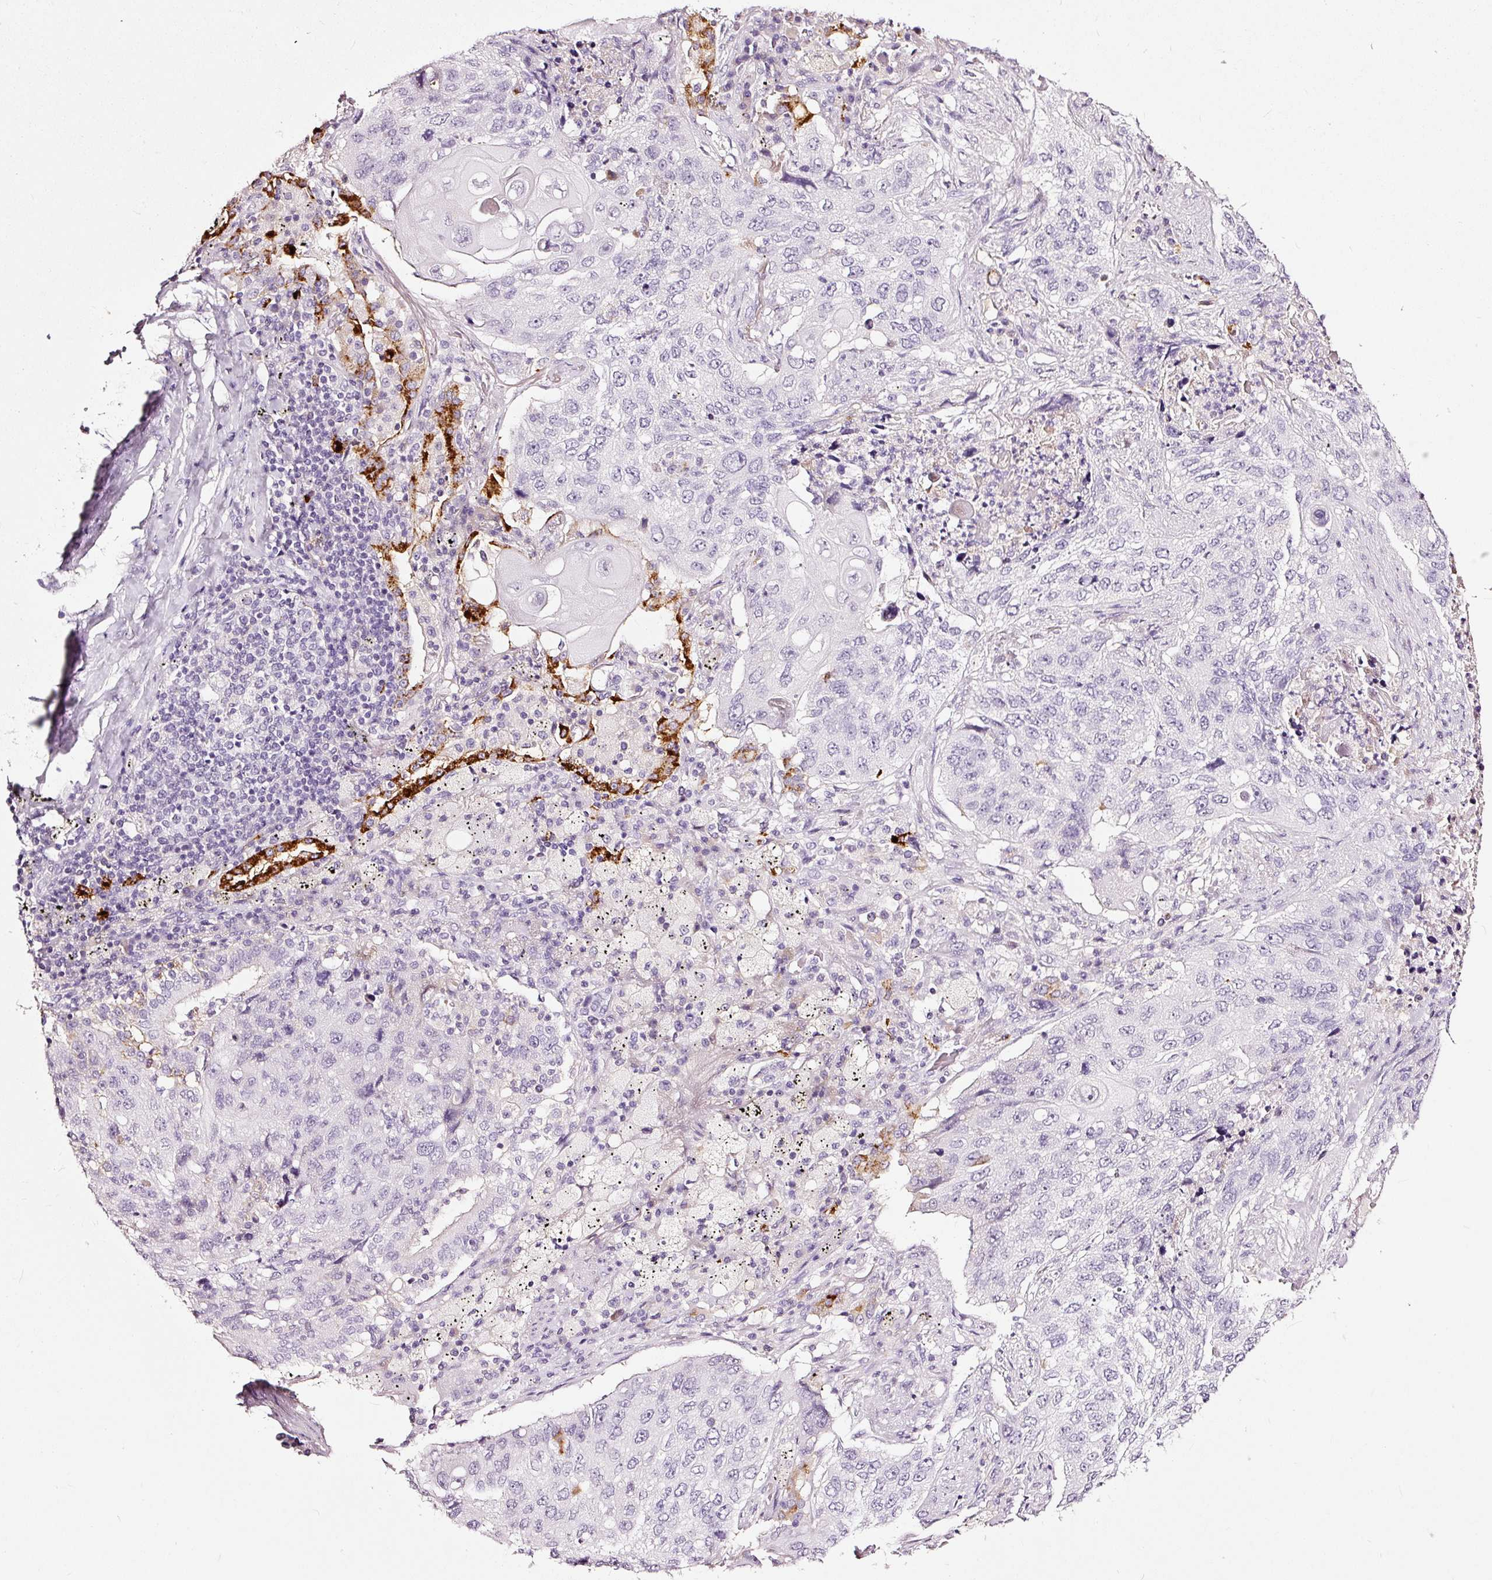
{"staining": {"intensity": "negative", "quantity": "none", "location": "none"}, "tissue": "lung cancer", "cell_type": "Tumor cells", "image_type": "cancer", "snomed": [{"axis": "morphology", "description": "Squamous cell carcinoma, NOS"}, {"axis": "topography", "description": "Lung"}], "caption": "A histopathology image of human lung cancer (squamous cell carcinoma) is negative for staining in tumor cells.", "gene": "LAMP3", "patient": {"sex": "female", "age": 63}}